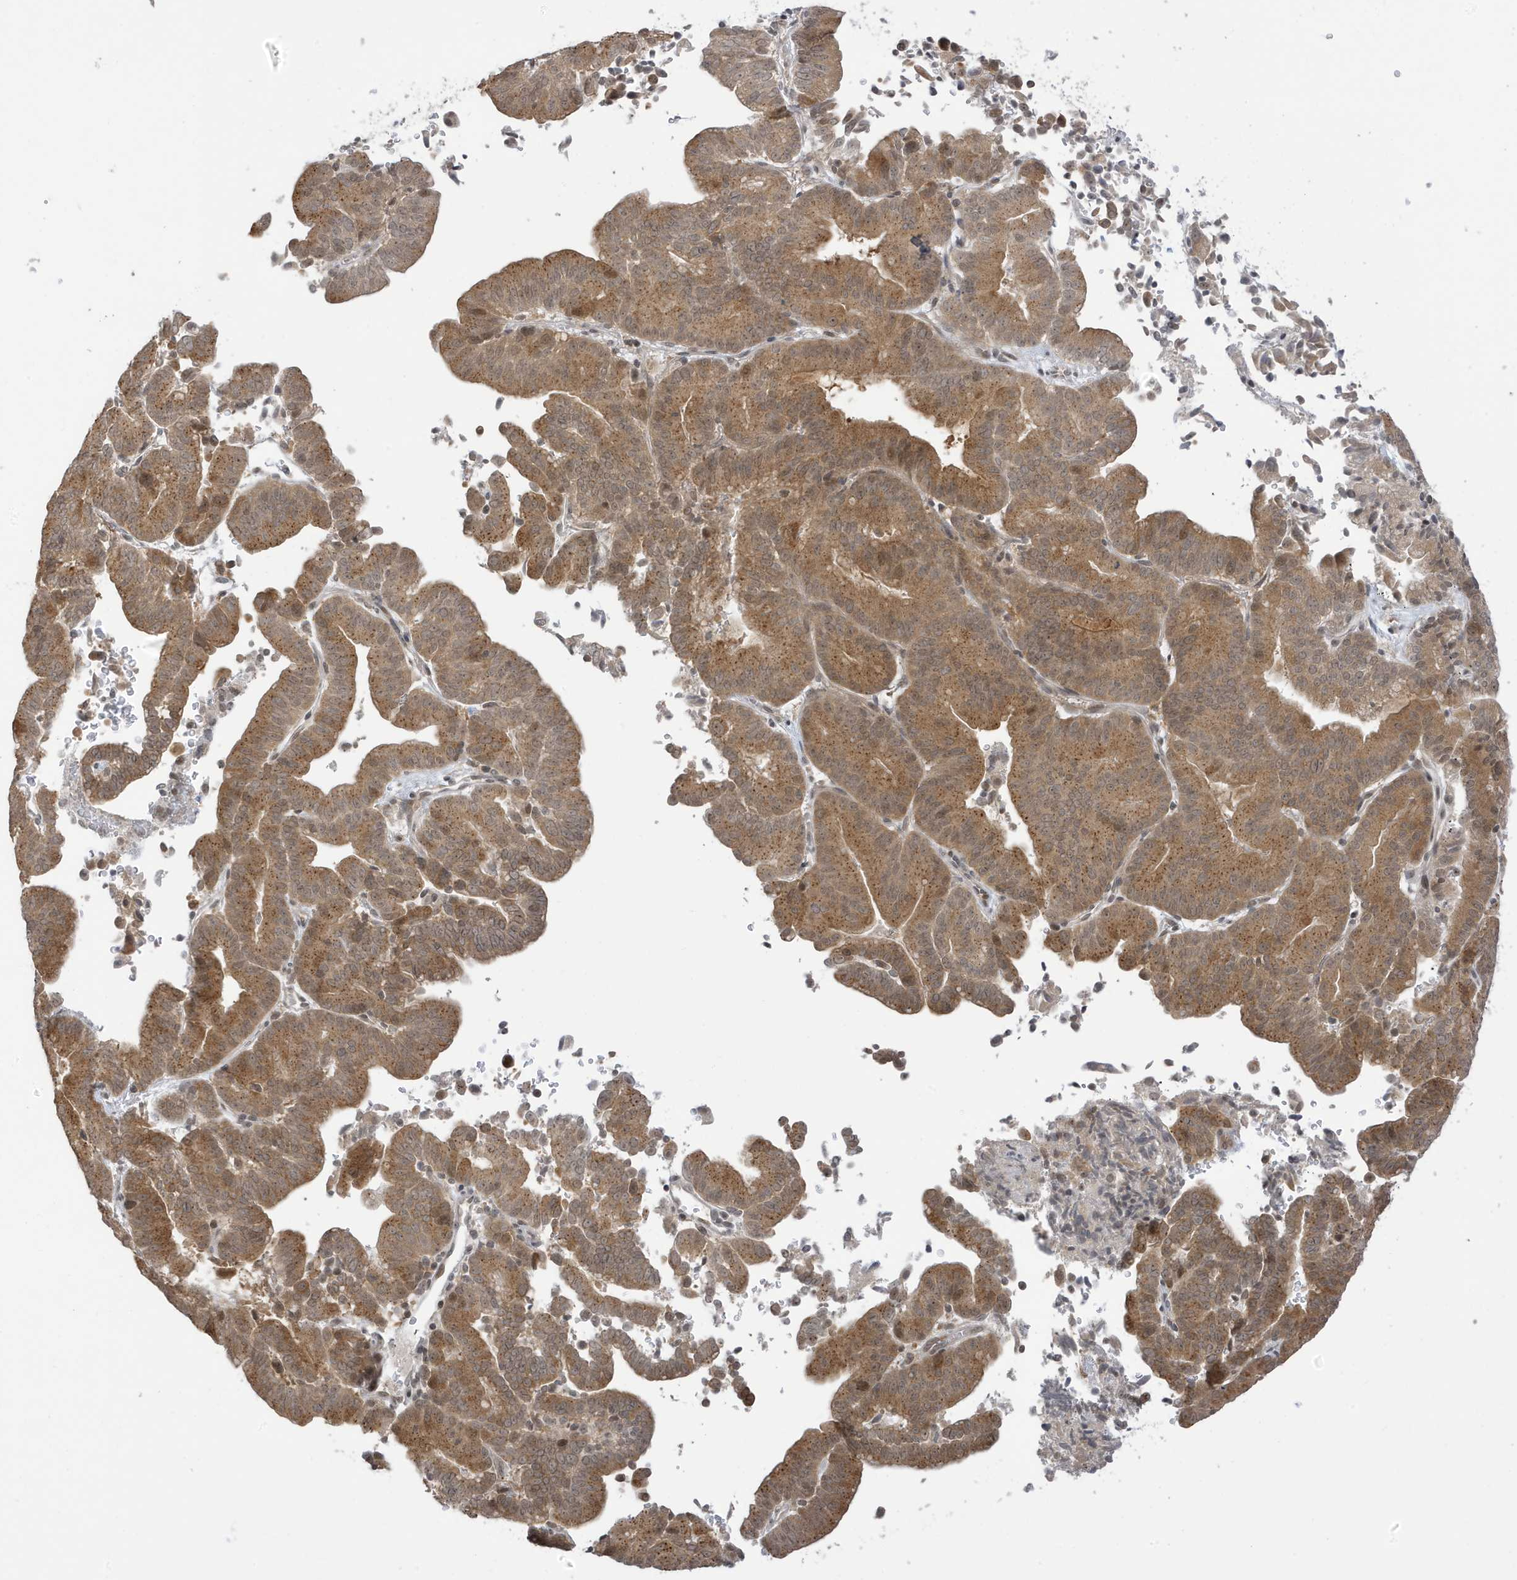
{"staining": {"intensity": "moderate", "quantity": ">75%", "location": "cytoplasmic/membranous,nuclear"}, "tissue": "liver cancer", "cell_type": "Tumor cells", "image_type": "cancer", "snomed": [{"axis": "morphology", "description": "Cholangiocarcinoma"}, {"axis": "topography", "description": "Liver"}], "caption": "Human liver cancer stained with a brown dye exhibits moderate cytoplasmic/membranous and nuclear positive positivity in approximately >75% of tumor cells.", "gene": "TAB3", "patient": {"sex": "female", "age": 75}}